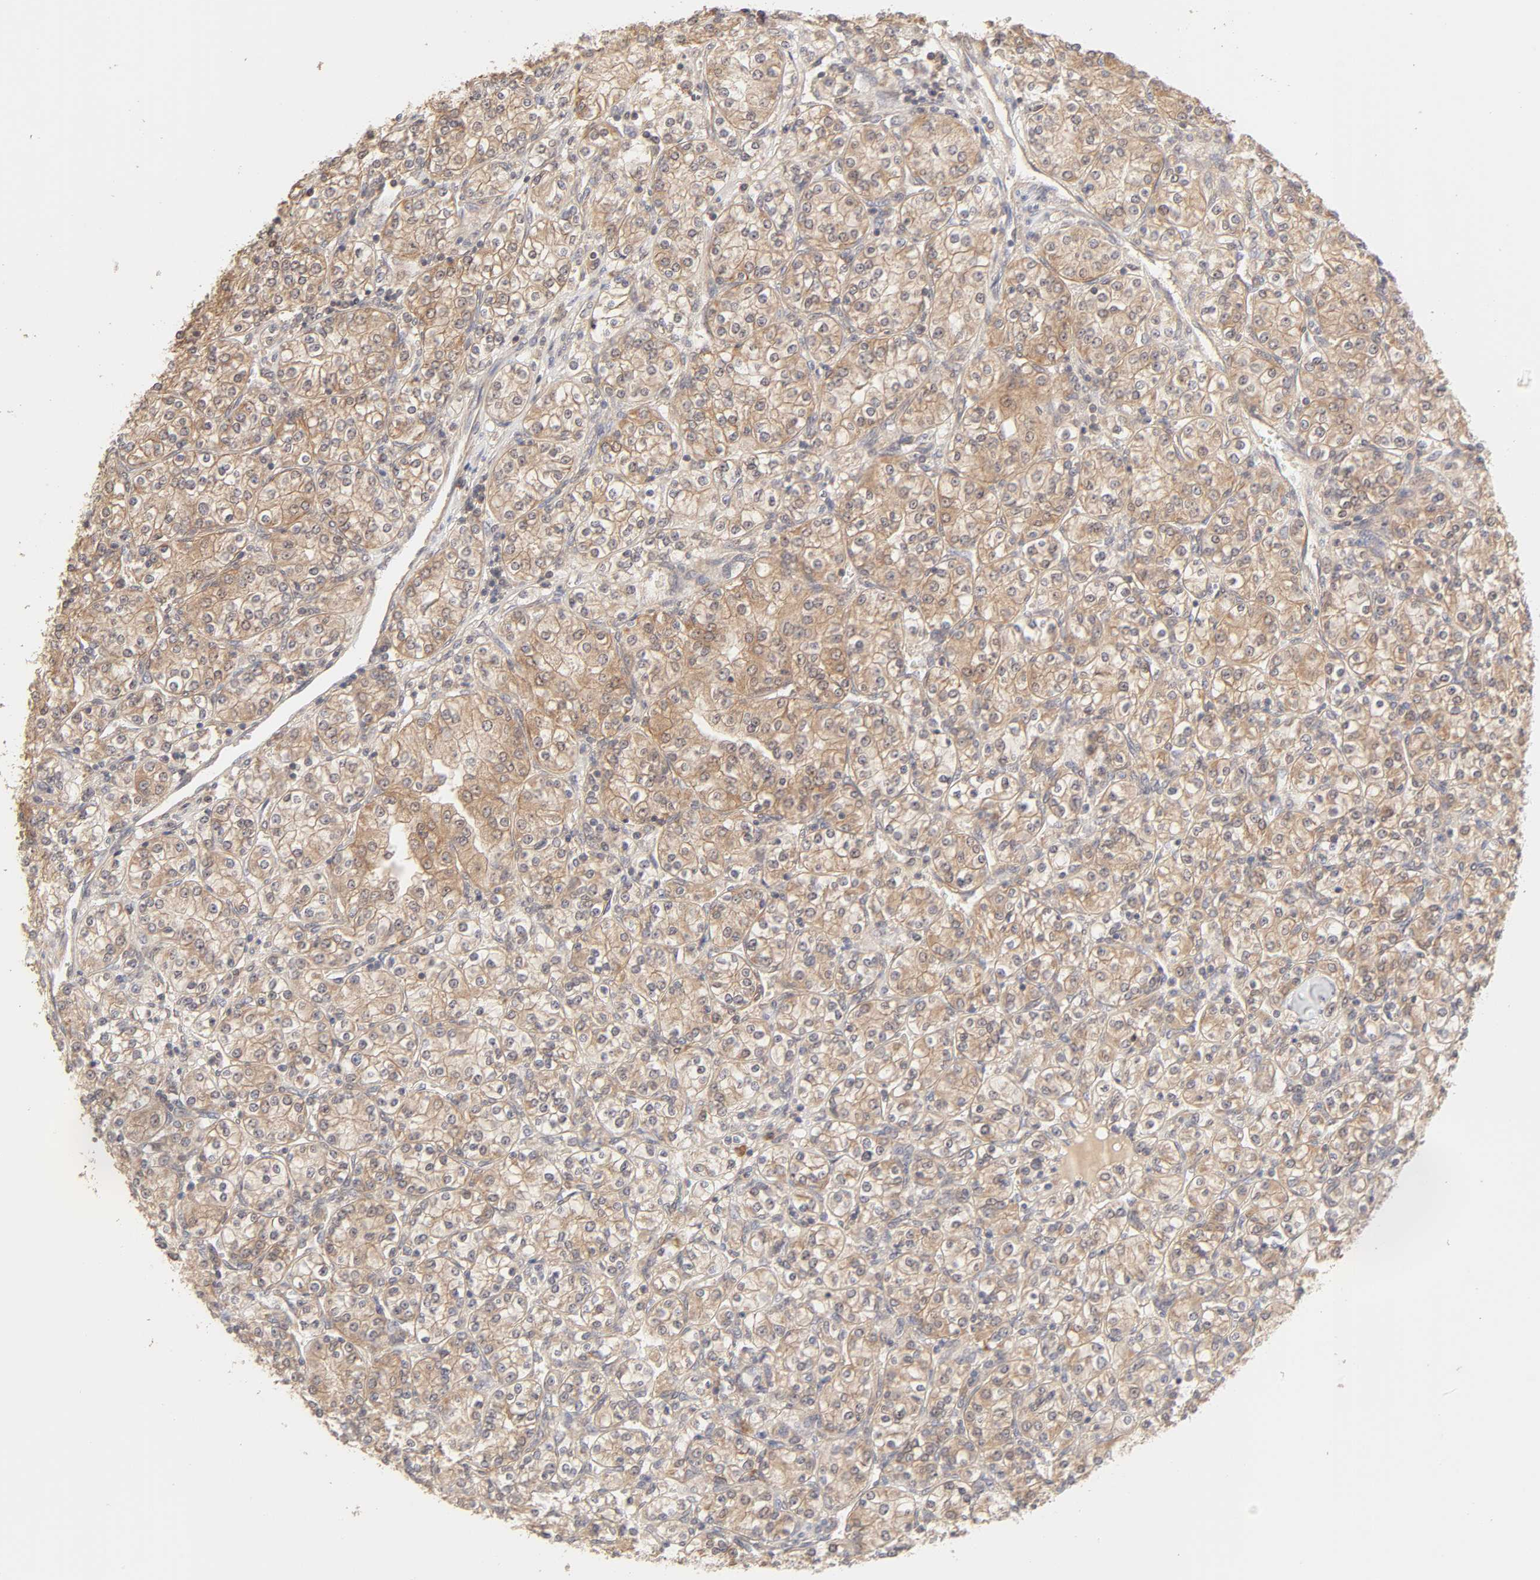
{"staining": {"intensity": "weak", "quantity": "25%-75%", "location": "cytoplasmic/membranous"}, "tissue": "renal cancer", "cell_type": "Tumor cells", "image_type": "cancer", "snomed": [{"axis": "morphology", "description": "Adenocarcinoma, NOS"}, {"axis": "topography", "description": "Kidney"}], "caption": "A brown stain highlights weak cytoplasmic/membranous staining of a protein in renal cancer (adenocarcinoma) tumor cells. (DAB (3,3'-diaminobenzidine) = brown stain, brightfield microscopy at high magnification).", "gene": "AP1G2", "patient": {"sex": "male", "age": 77}}